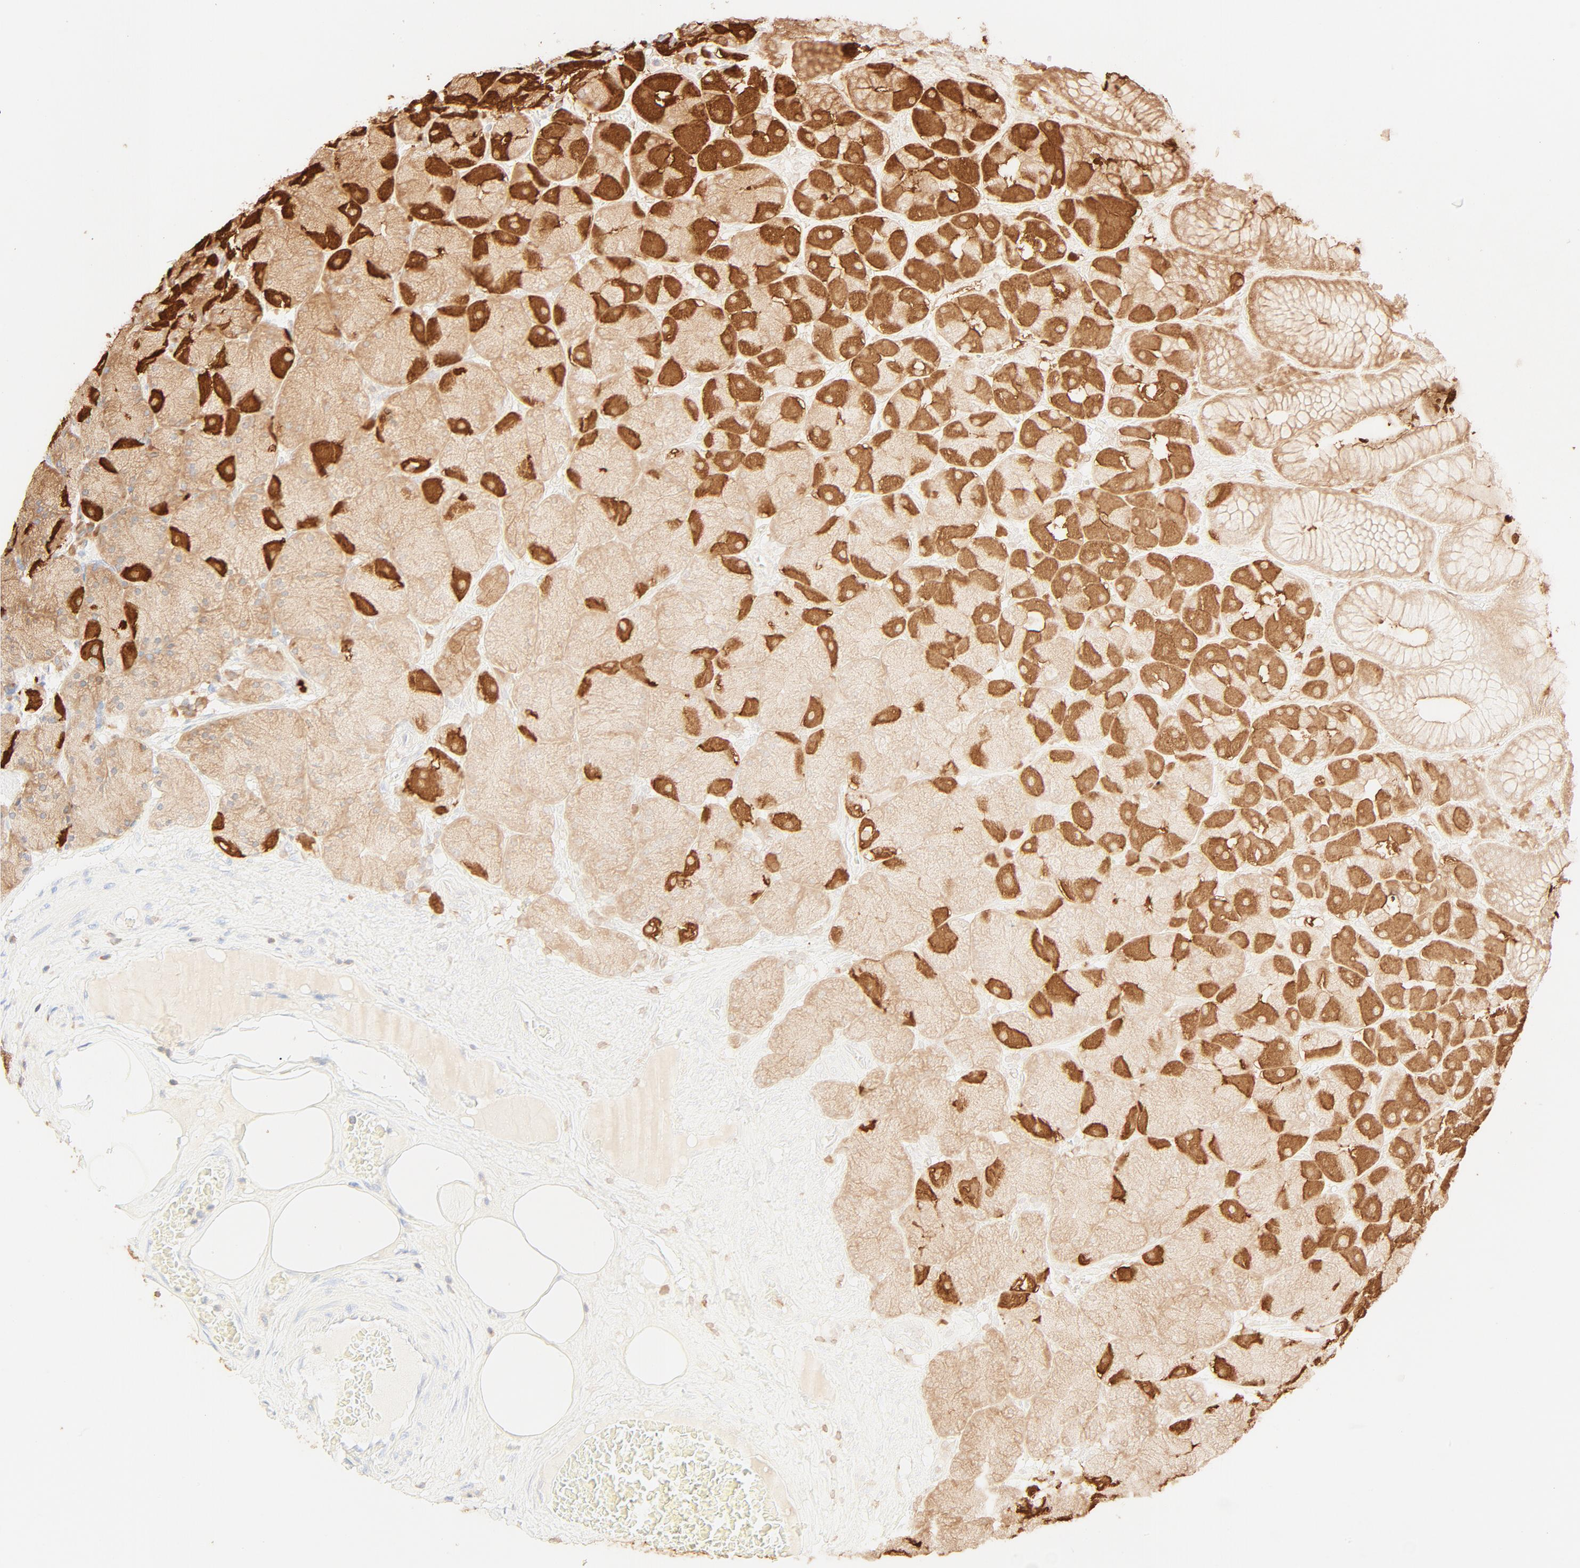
{"staining": {"intensity": "strong", "quantity": ">75%", "location": "cytoplasmic/membranous"}, "tissue": "stomach", "cell_type": "Glandular cells", "image_type": "normal", "snomed": [{"axis": "morphology", "description": "Normal tissue, NOS"}, {"axis": "topography", "description": "Stomach, upper"}], "caption": "Stomach stained with immunohistochemistry (IHC) demonstrates strong cytoplasmic/membranous expression in about >75% of glandular cells.", "gene": "EZR", "patient": {"sex": "female", "age": 56}}